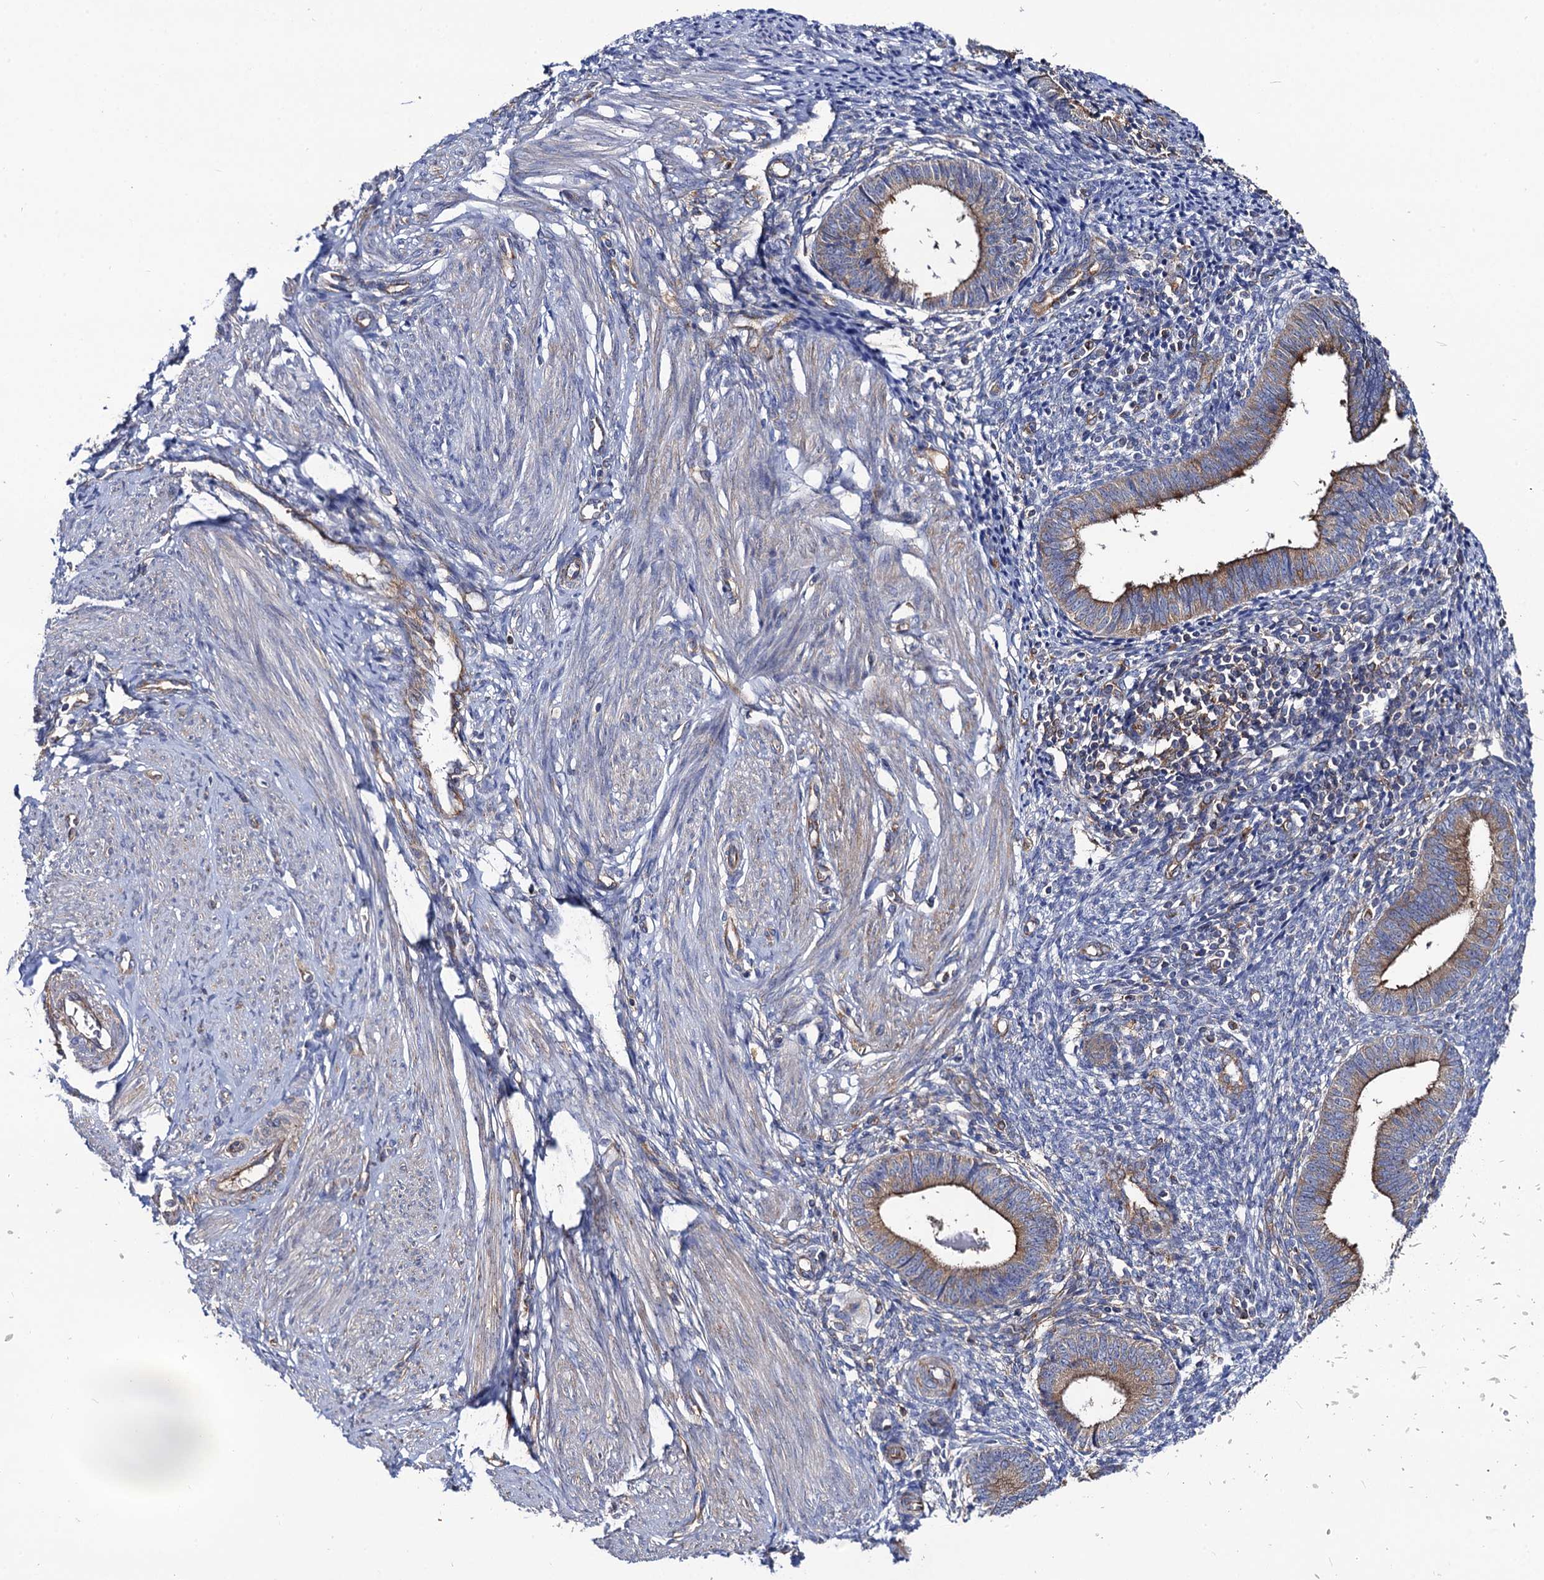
{"staining": {"intensity": "negative", "quantity": "none", "location": "none"}, "tissue": "endometrium", "cell_type": "Cells in endometrial stroma", "image_type": "normal", "snomed": [{"axis": "morphology", "description": "Normal tissue, NOS"}, {"axis": "topography", "description": "Endometrium"}], "caption": "This is a photomicrograph of immunohistochemistry (IHC) staining of benign endometrium, which shows no expression in cells in endometrial stroma.", "gene": "DYDC1", "patient": {"sex": "female", "age": 46}}